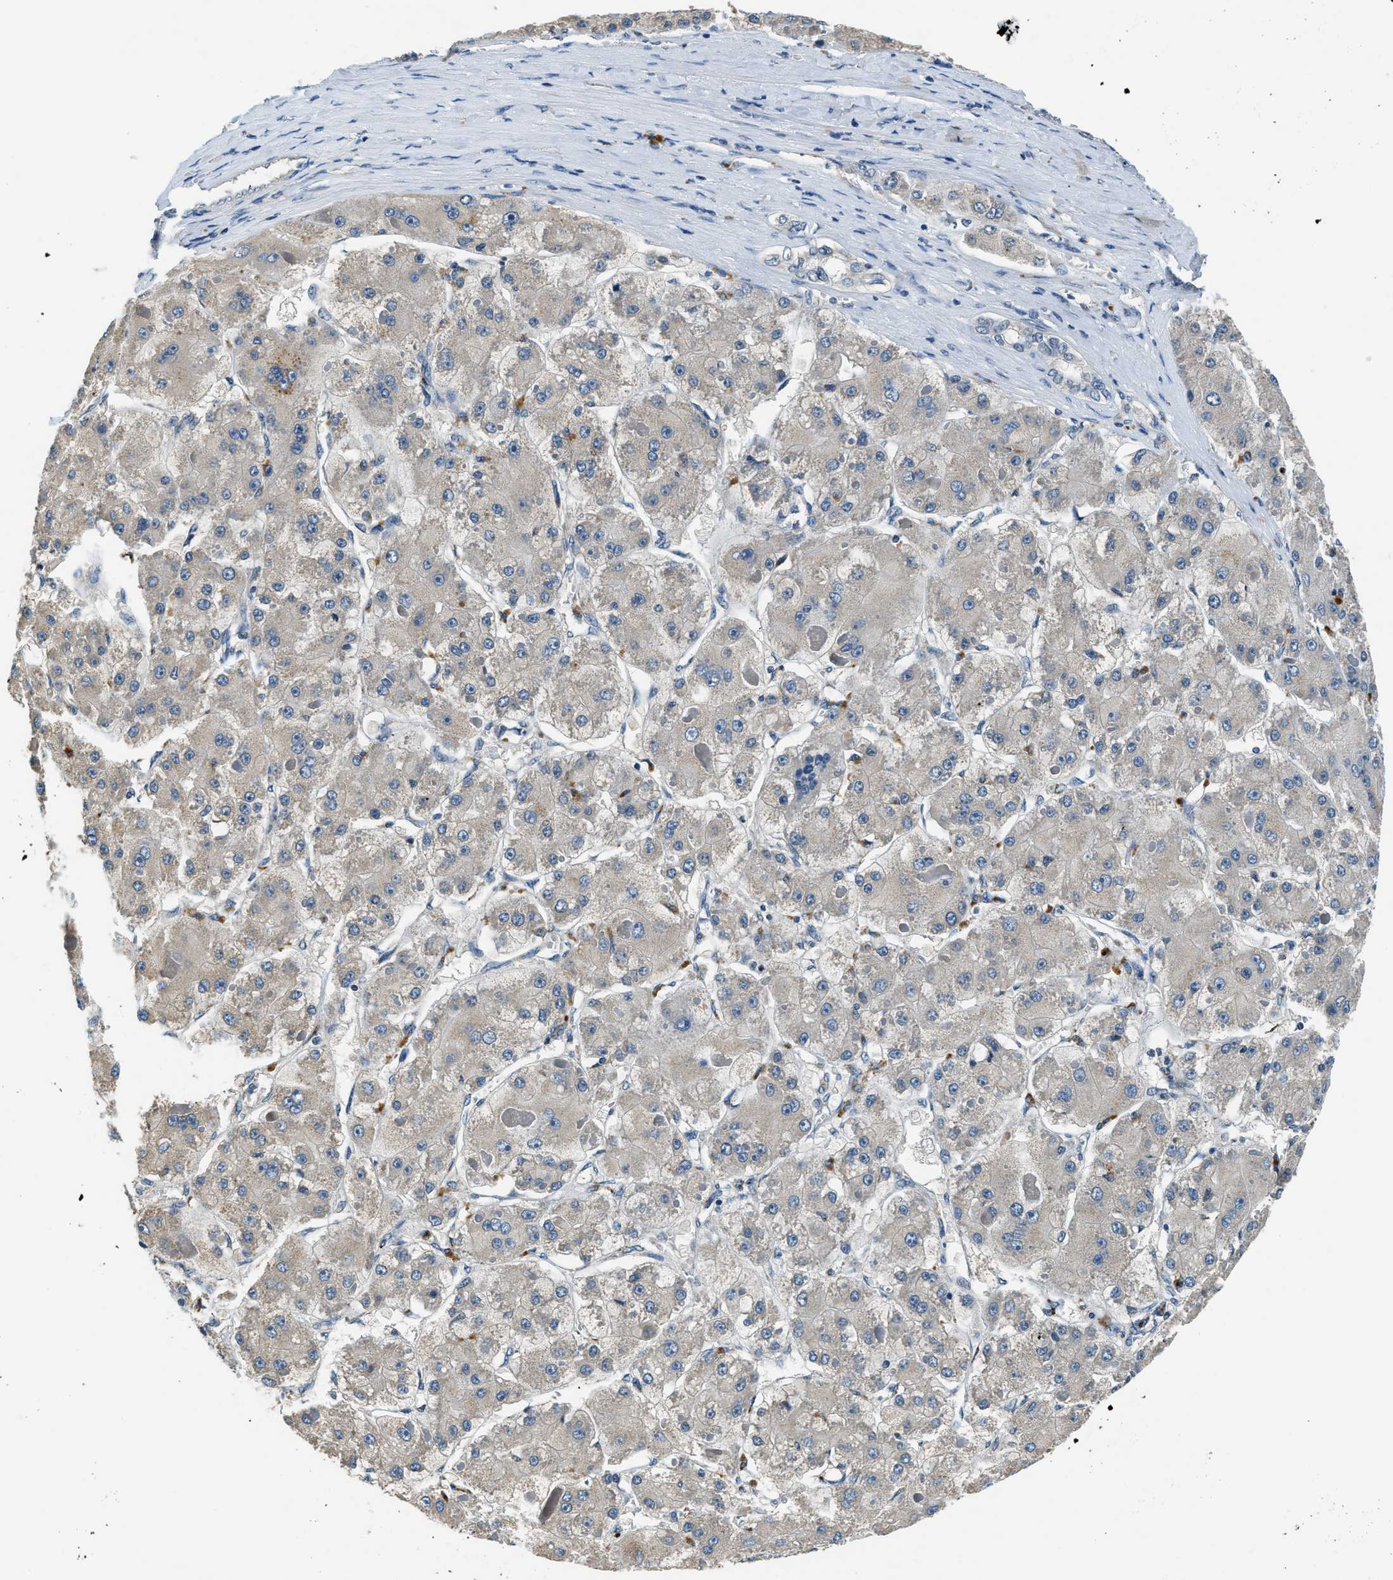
{"staining": {"intensity": "weak", "quantity": "<25%", "location": "cytoplasmic/membranous"}, "tissue": "liver cancer", "cell_type": "Tumor cells", "image_type": "cancer", "snomed": [{"axis": "morphology", "description": "Carcinoma, Hepatocellular, NOS"}, {"axis": "topography", "description": "Liver"}], "caption": "This photomicrograph is of hepatocellular carcinoma (liver) stained with IHC to label a protein in brown with the nuclei are counter-stained blue. There is no expression in tumor cells.", "gene": "NME8", "patient": {"sex": "female", "age": 73}}